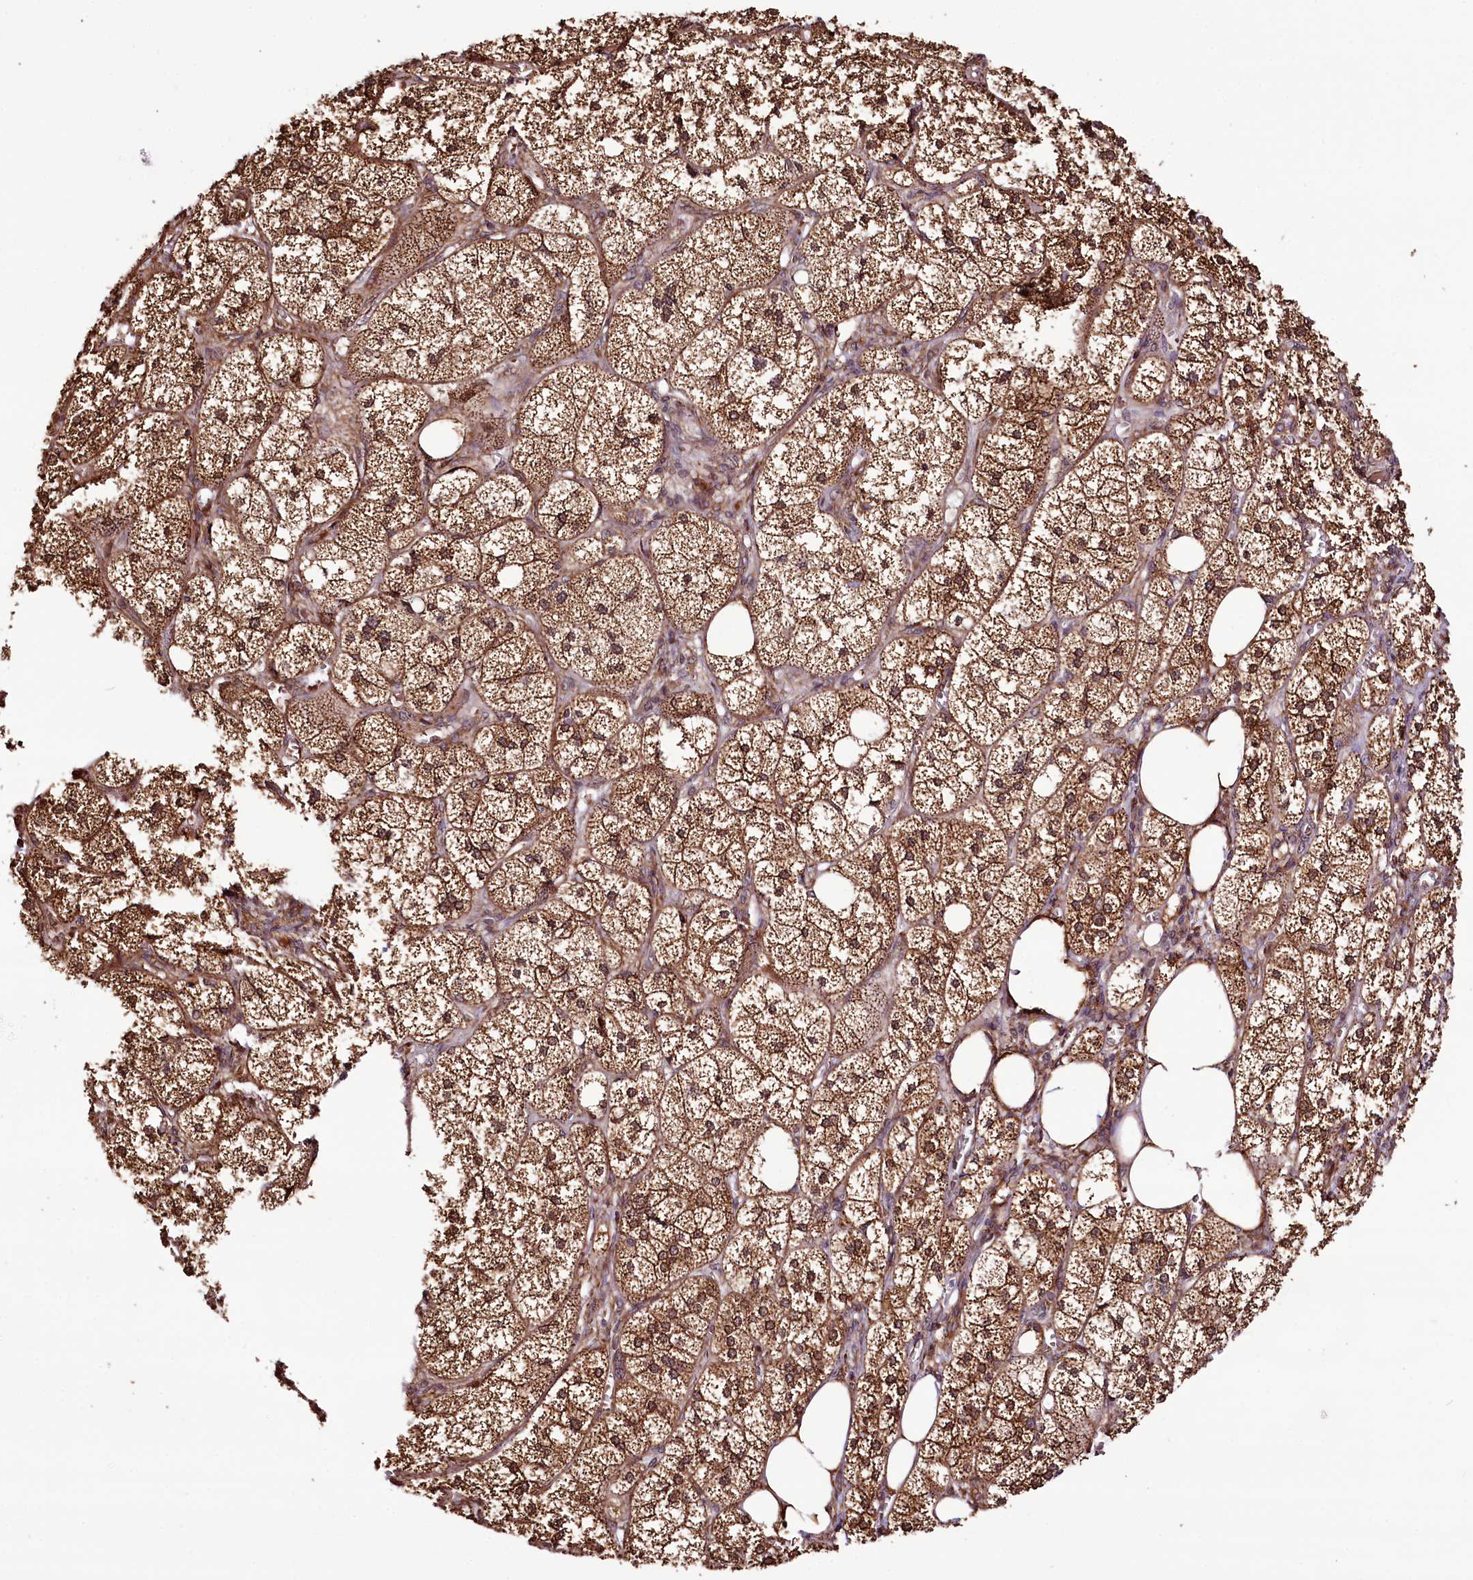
{"staining": {"intensity": "strong", "quantity": ">75%", "location": "cytoplasmic/membranous,nuclear"}, "tissue": "adrenal gland", "cell_type": "Glandular cells", "image_type": "normal", "snomed": [{"axis": "morphology", "description": "Normal tissue, NOS"}, {"axis": "topography", "description": "Adrenal gland"}], "caption": "DAB (3,3'-diaminobenzidine) immunohistochemical staining of unremarkable human adrenal gland displays strong cytoplasmic/membranous,nuclear protein expression in approximately >75% of glandular cells.", "gene": "CUTC", "patient": {"sex": "female", "age": 61}}